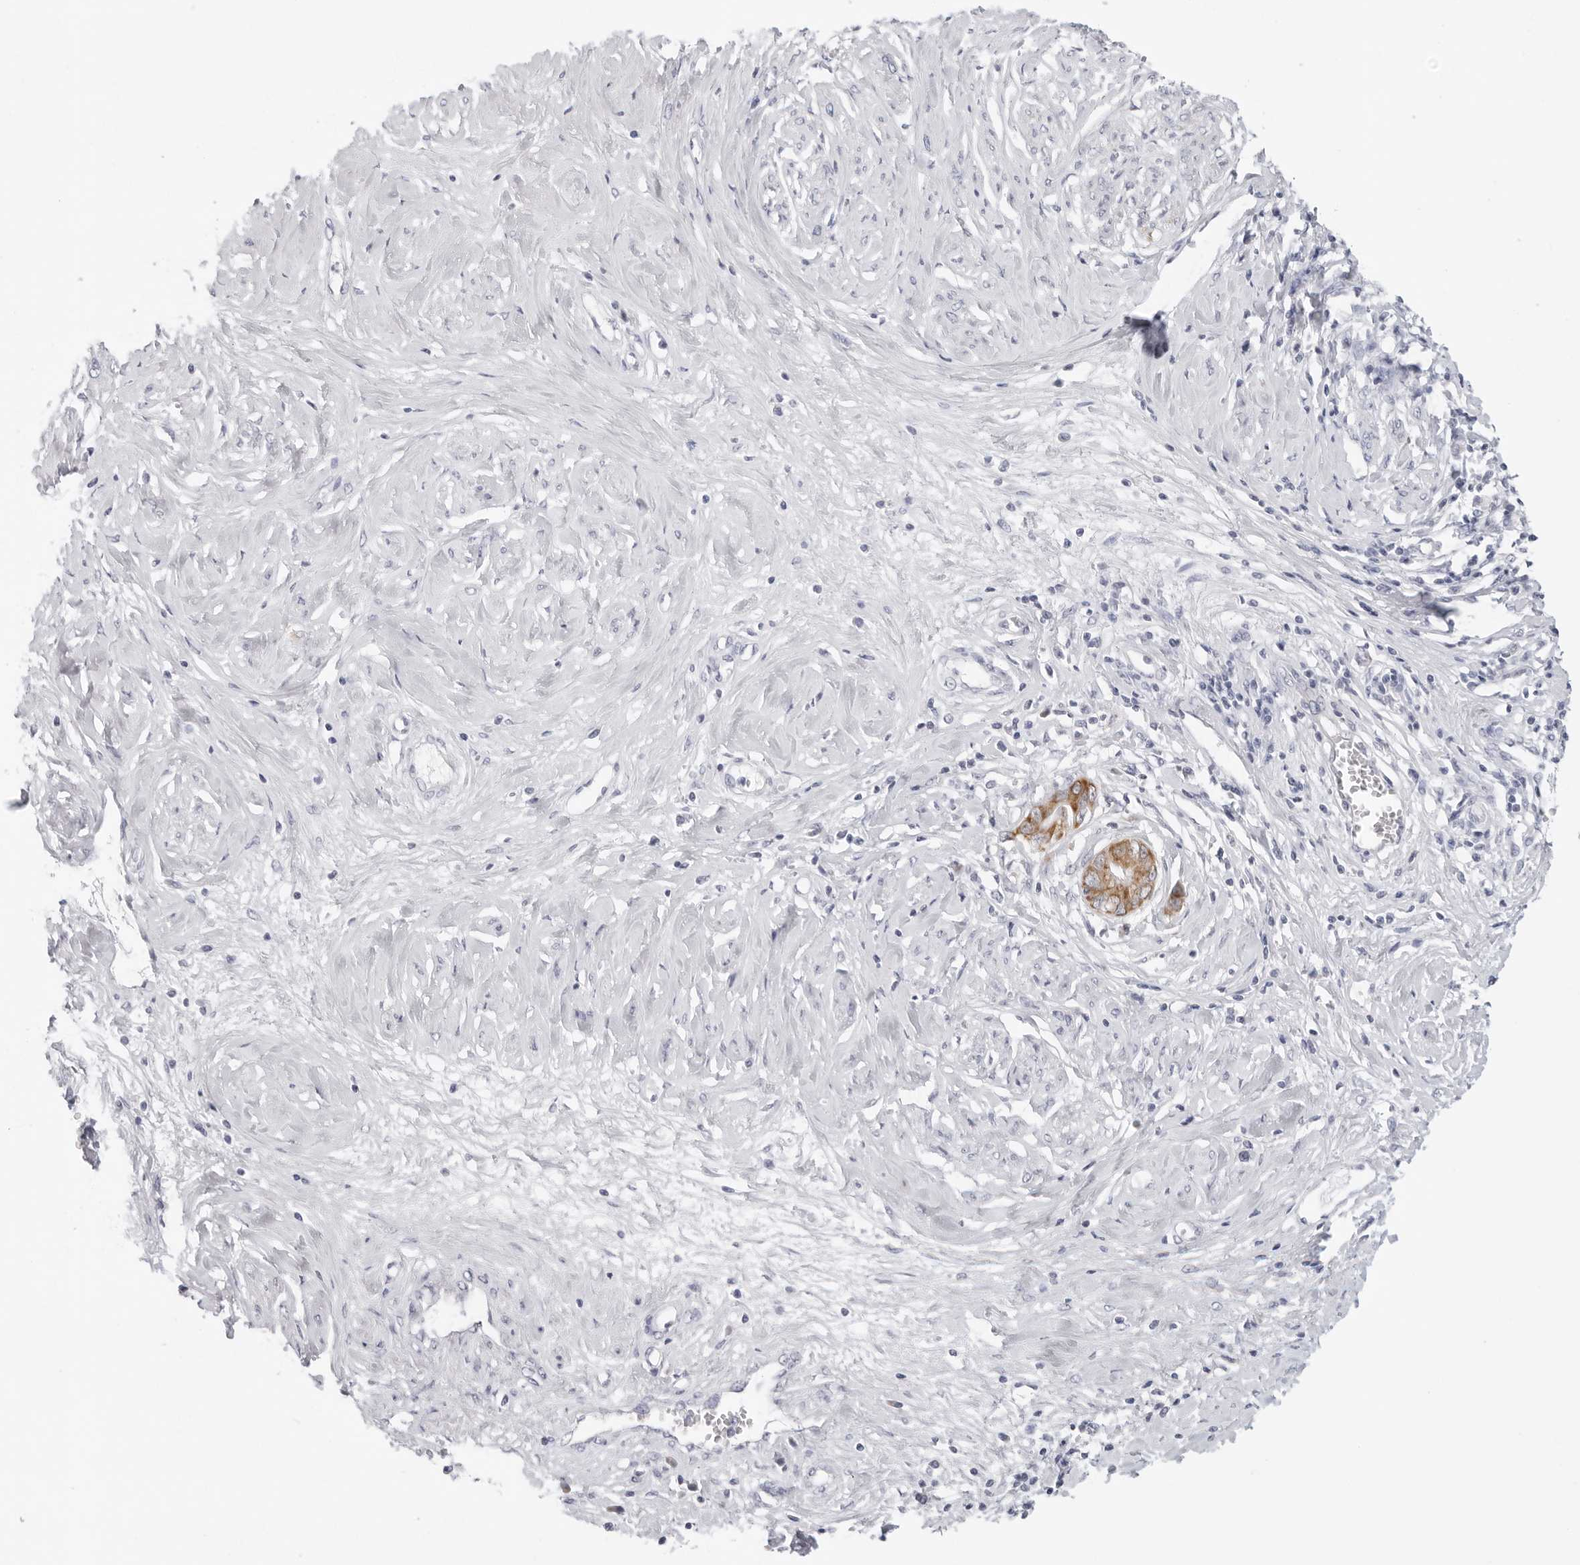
{"staining": {"intensity": "moderate", "quantity": "25%-75%", "location": "cytoplasmic/membranous"}, "tissue": "cervical cancer", "cell_type": "Tumor cells", "image_type": "cancer", "snomed": [{"axis": "morphology", "description": "Adenocarcinoma, NOS"}, {"axis": "topography", "description": "Cervix"}], "caption": "Adenocarcinoma (cervical) was stained to show a protein in brown. There is medium levels of moderate cytoplasmic/membranous positivity in about 25%-75% of tumor cells.", "gene": "CIART", "patient": {"sex": "female", "age": 44}}